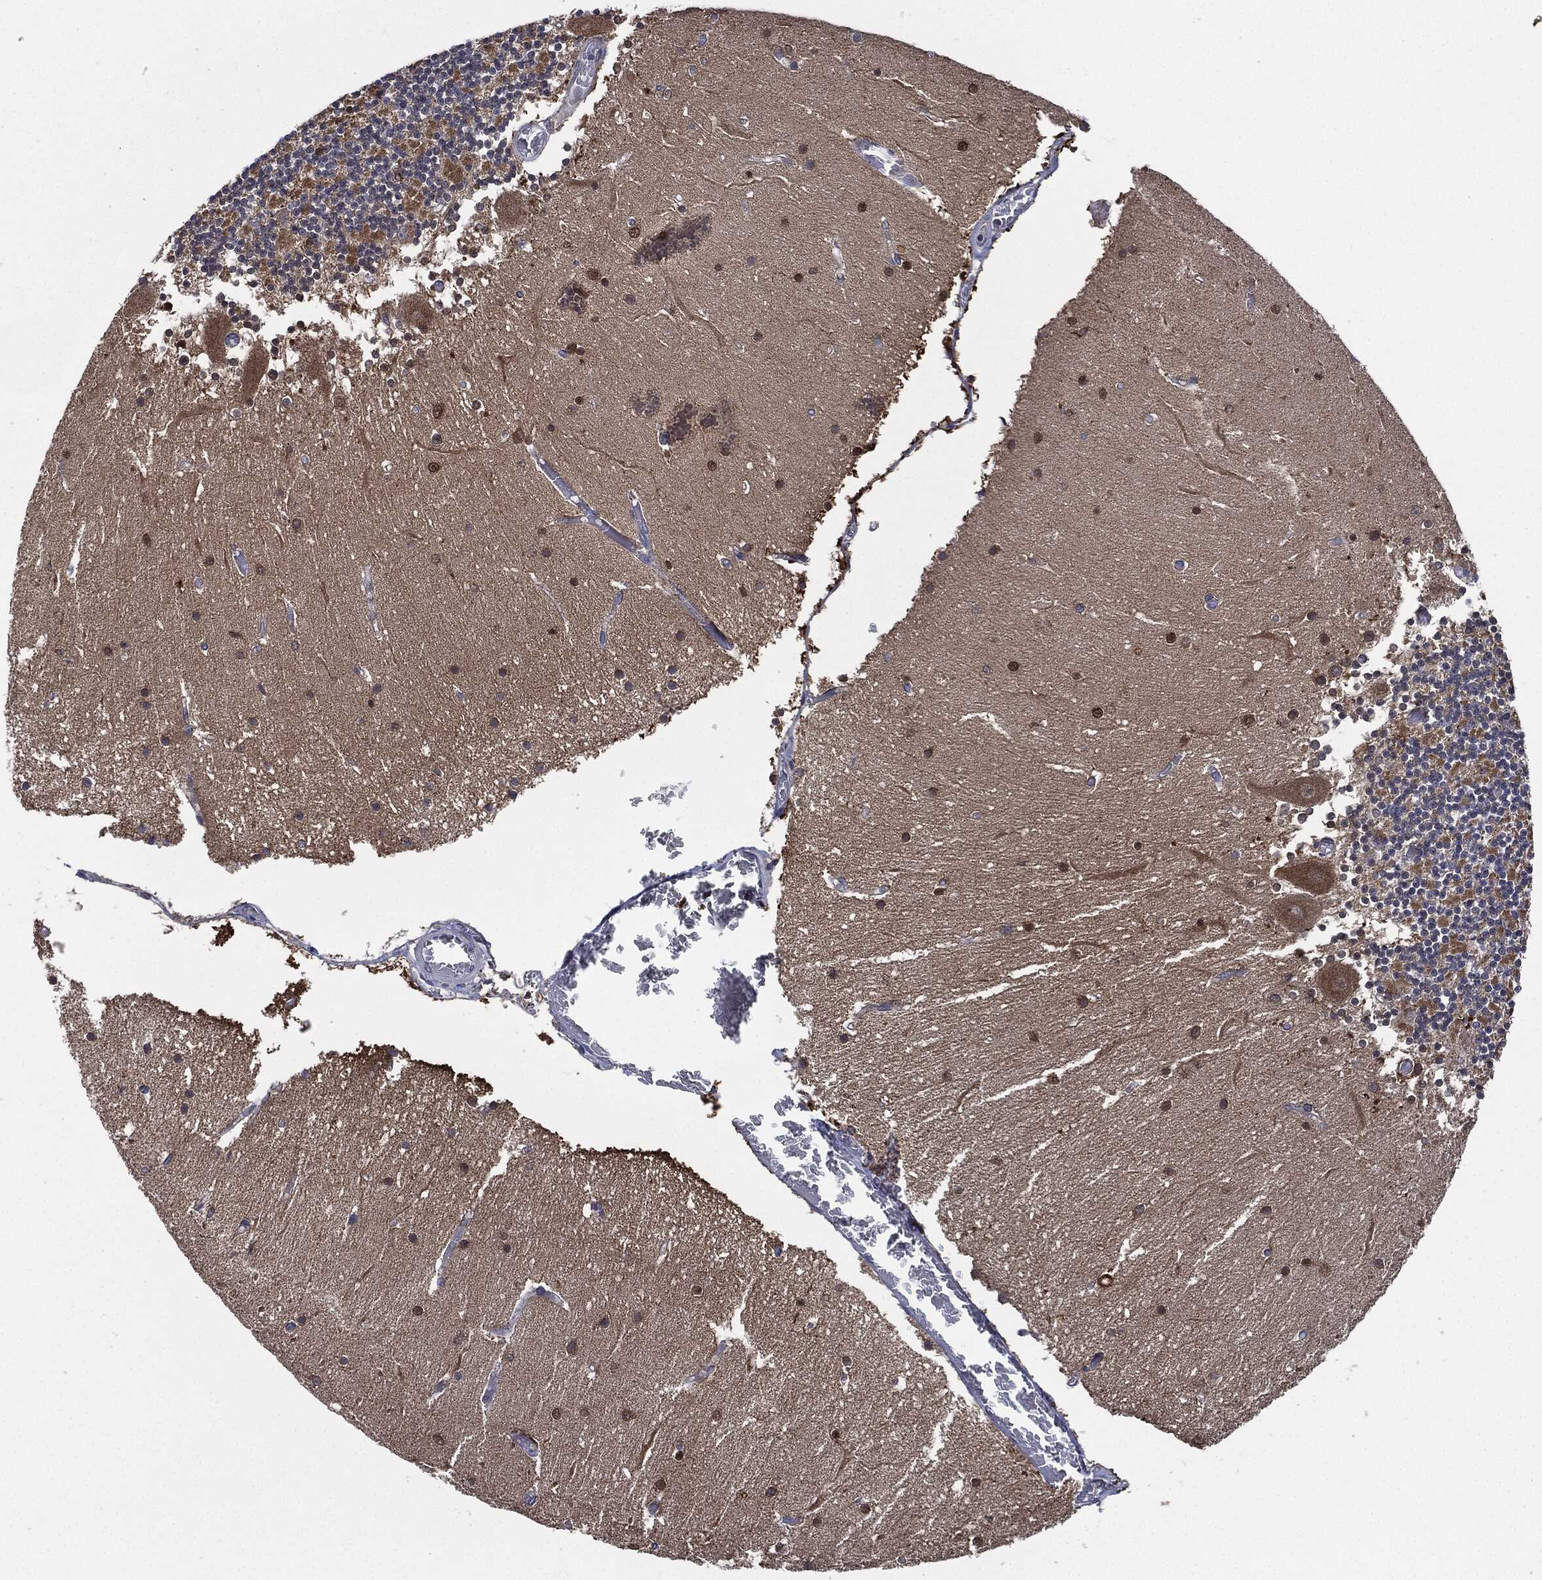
{"staining": {"intensity": "negative", "quantity": "none", "location": "none"}, "tissue": "cerebellum", "cell_type": "Cells in granular layer", "image_type": "normal", "snomed": [{"axis": "morphology", "description": "Normal tissue, NOS"}, {"axis": "topography", "description": "Cerebellum"}], "caption": "Protein analysis of unremarkable cerebellum demonstrates no significant staining in cells in granular layer. The staining is performed using DAB brown chromogen with nuclei counter-stained in using hematoxylin.", "gene": "TMEM11", "patient": {"sex": "female", "age": 28}}